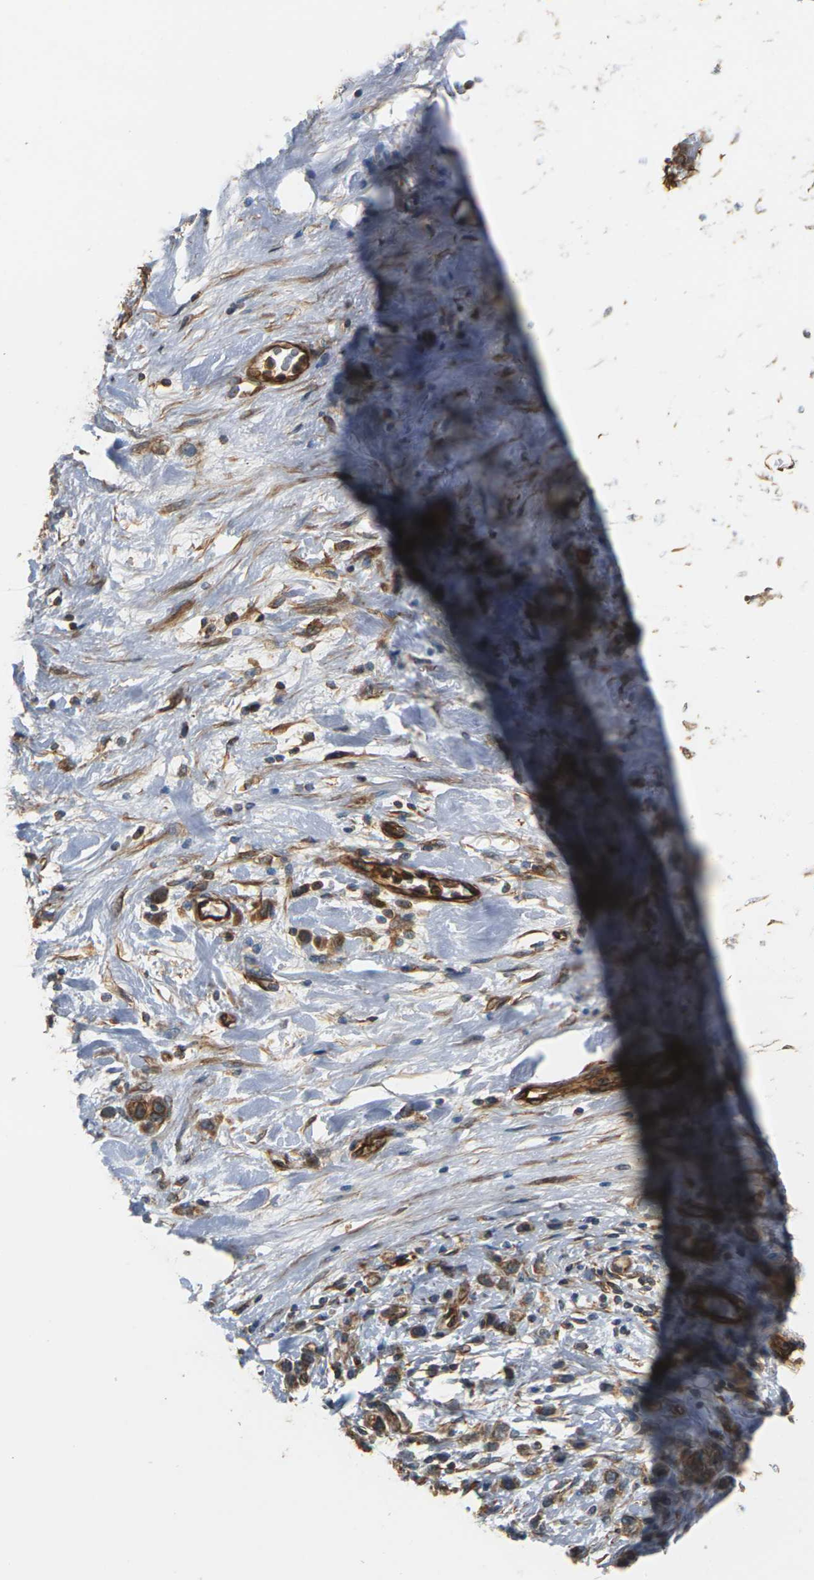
{"staining": {"intensity": "moderate", "quantity": ">75%", "location": "cytoplasmic/membranous"}, "tissue": "stomach cancer", "cell_type": "Tumor cells", "image_type": "cancer", "snomed": [{"axis": "morphology", "description": "Normal tissue, NOS"}, {"axis": "morphology", "description": "Adenocarcinoma, NOS"}, {"axis": "morphology", "description": "Adenocarcinoma, High grade"}, {"axis": "topography", "description": "Stomach, upper"}, {"axis": "topography", "description": "Stomach"}], "caption": "Immunohistochemistry (IHC) photomicrograph of stomach cancer stained for a protein (brown), which exhibits medium levels of moderate cytoplasmic/membranous staining in approximately >75% of tumor cells.", "gene": "PCDHB4", "patient": {"sex": "female", "age": 65}}